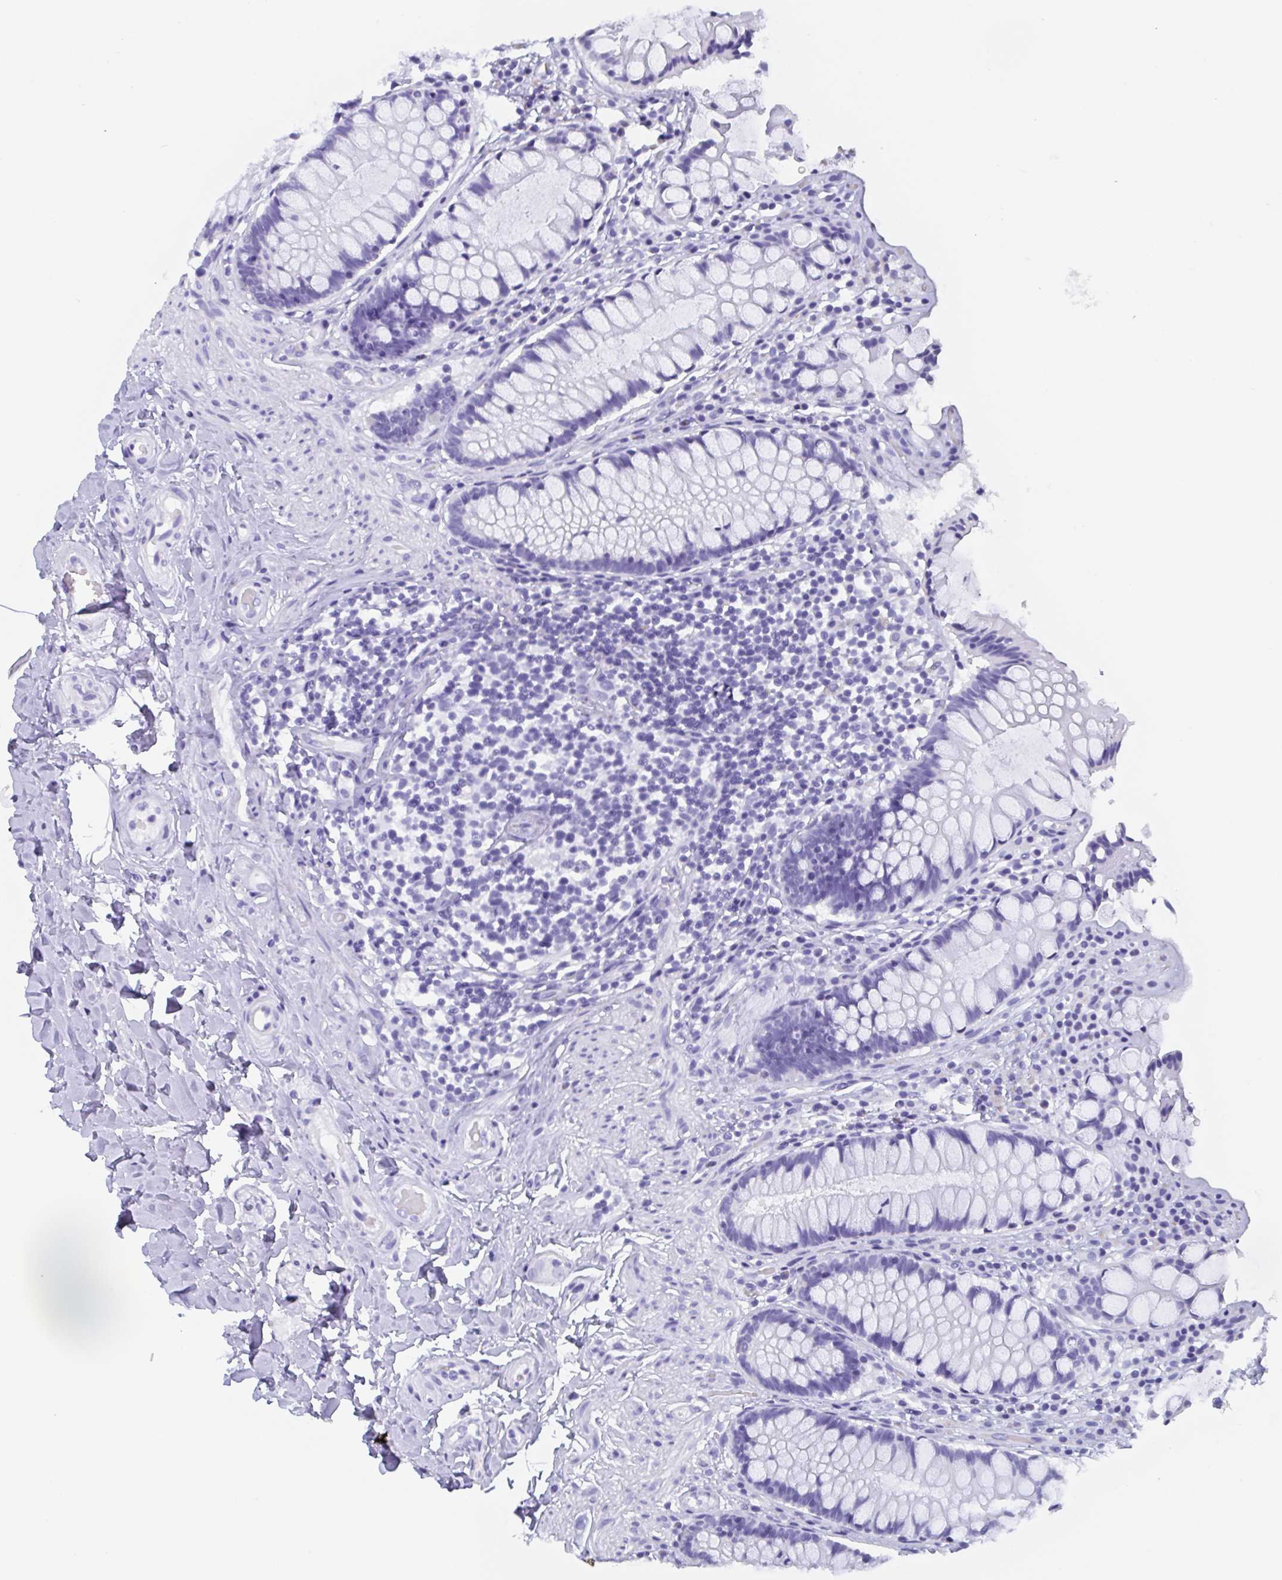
{"staining": {"intensity": "negative", "quantity": "none", "location": "none"}, "tissue": "rectum", "cell_type": "Glandular cells", "image_type": "normal", "snomed": [{"axis": "morphology", "description": "Normal tissue, NOS"}, {"axis": "topography", "description": "Rectum"}], "caption": "A high-resolution photomicrograph shows immunohistochemistry staining of normal rectum, which reveals no significant positivity in glandular cells. (DAB (3,3'-diaminobenzidine) IHC, high magnification).", "gene": "AGFG2", "patient": {"sex": "female", "age": 58}}